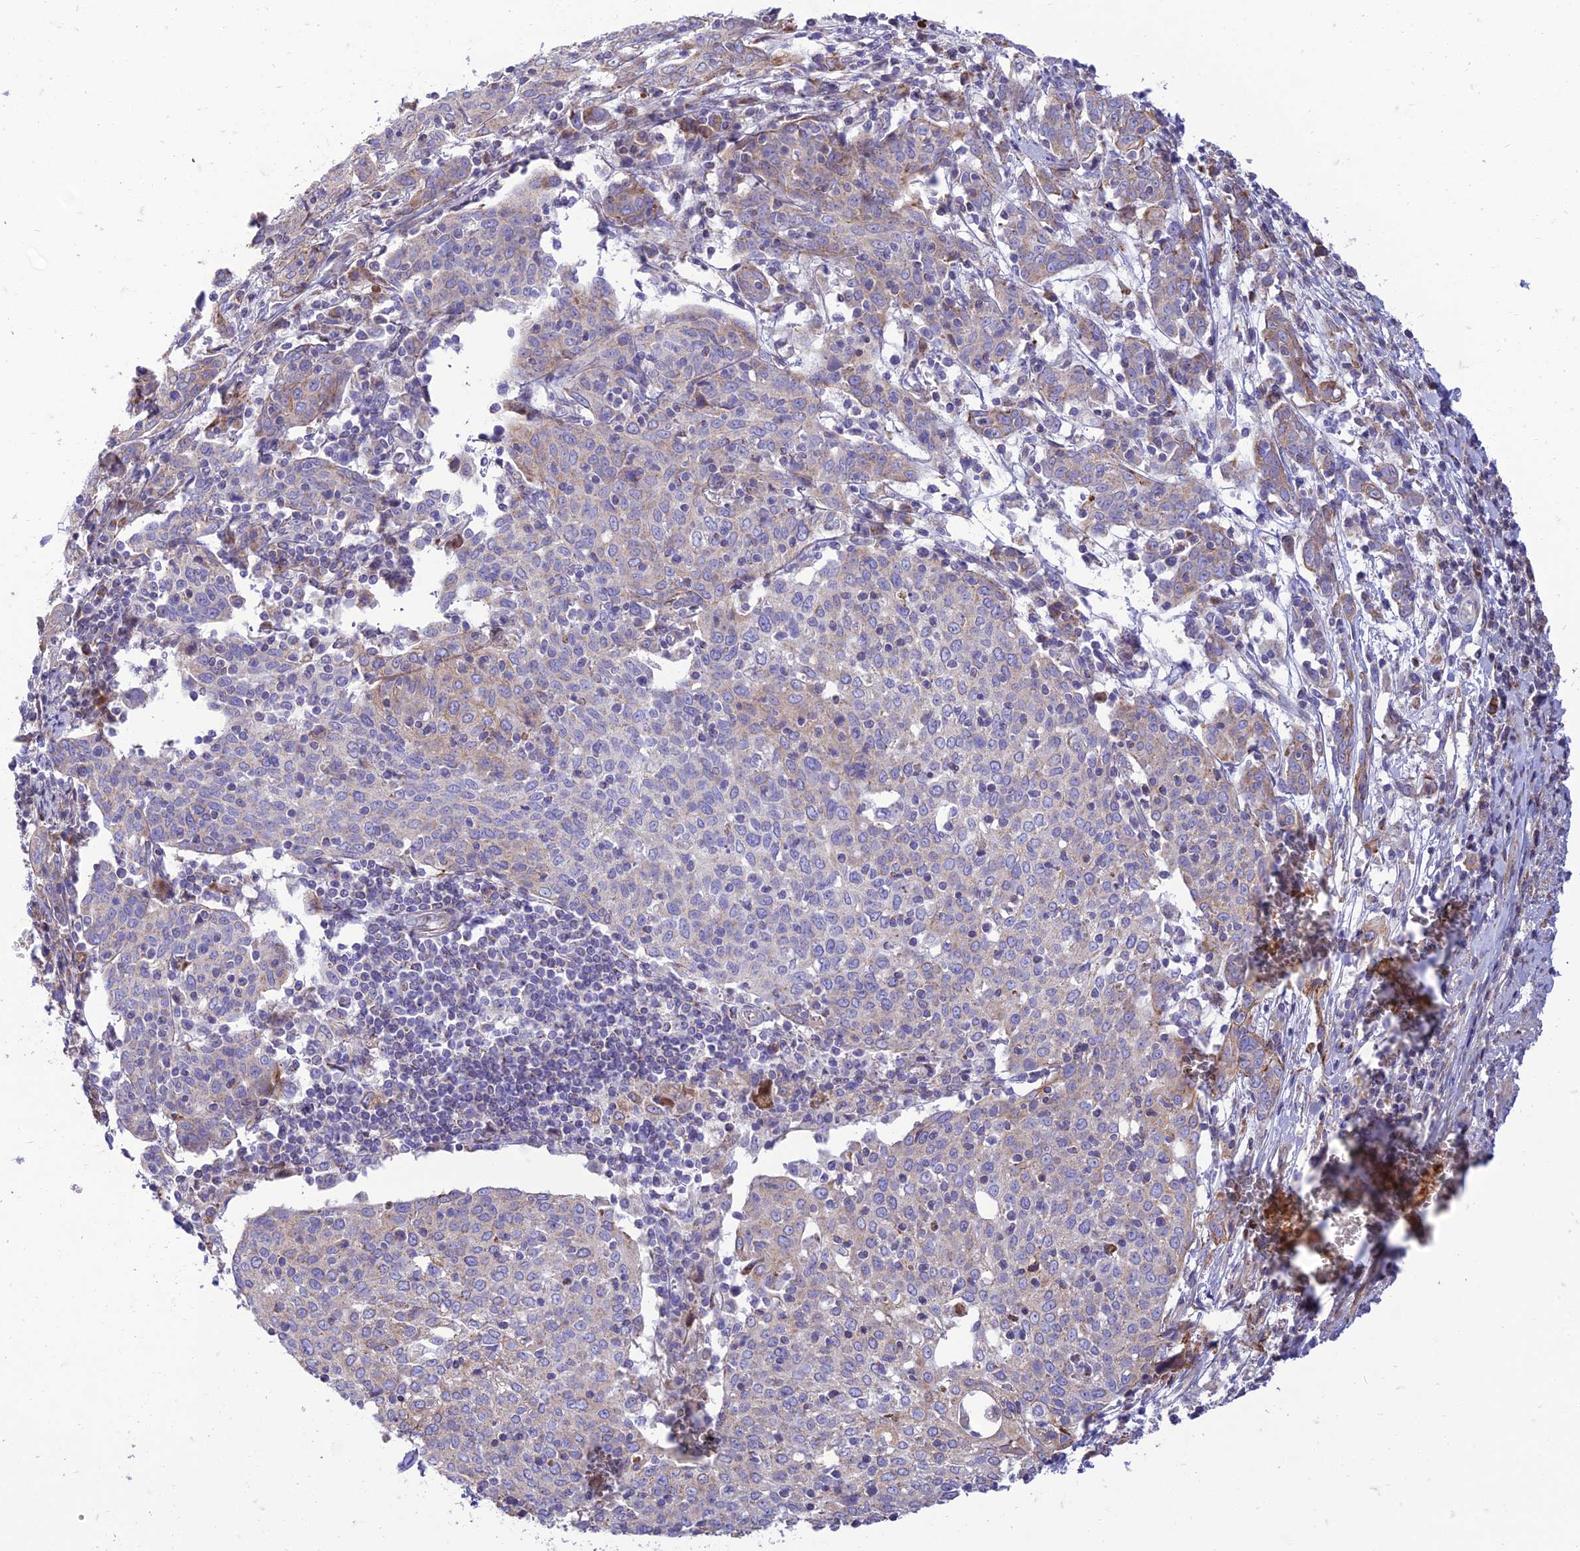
{"staining": {"intensity": "negative", "quantity": "none", "location": "none"}, "tissue": "cervical cancer", "cell_type": "Tumor cells", "image_type": "cancer", "snomed": [{"axis": "morphology", "description": "Squamous cell carcinoma, NOS"}, {"axis": "topography", "description": "Cervix"}], "caption": "Immunohistochemistry (IHC) photomicrograph of neoplastic tissue: human cervical cancer (squamous cell carcinoma) stained with DAB exhibits no significant protein staining in tumor cells.", "gene": "SEL1L3", "patient": {"sex": "female", "age": 67}}